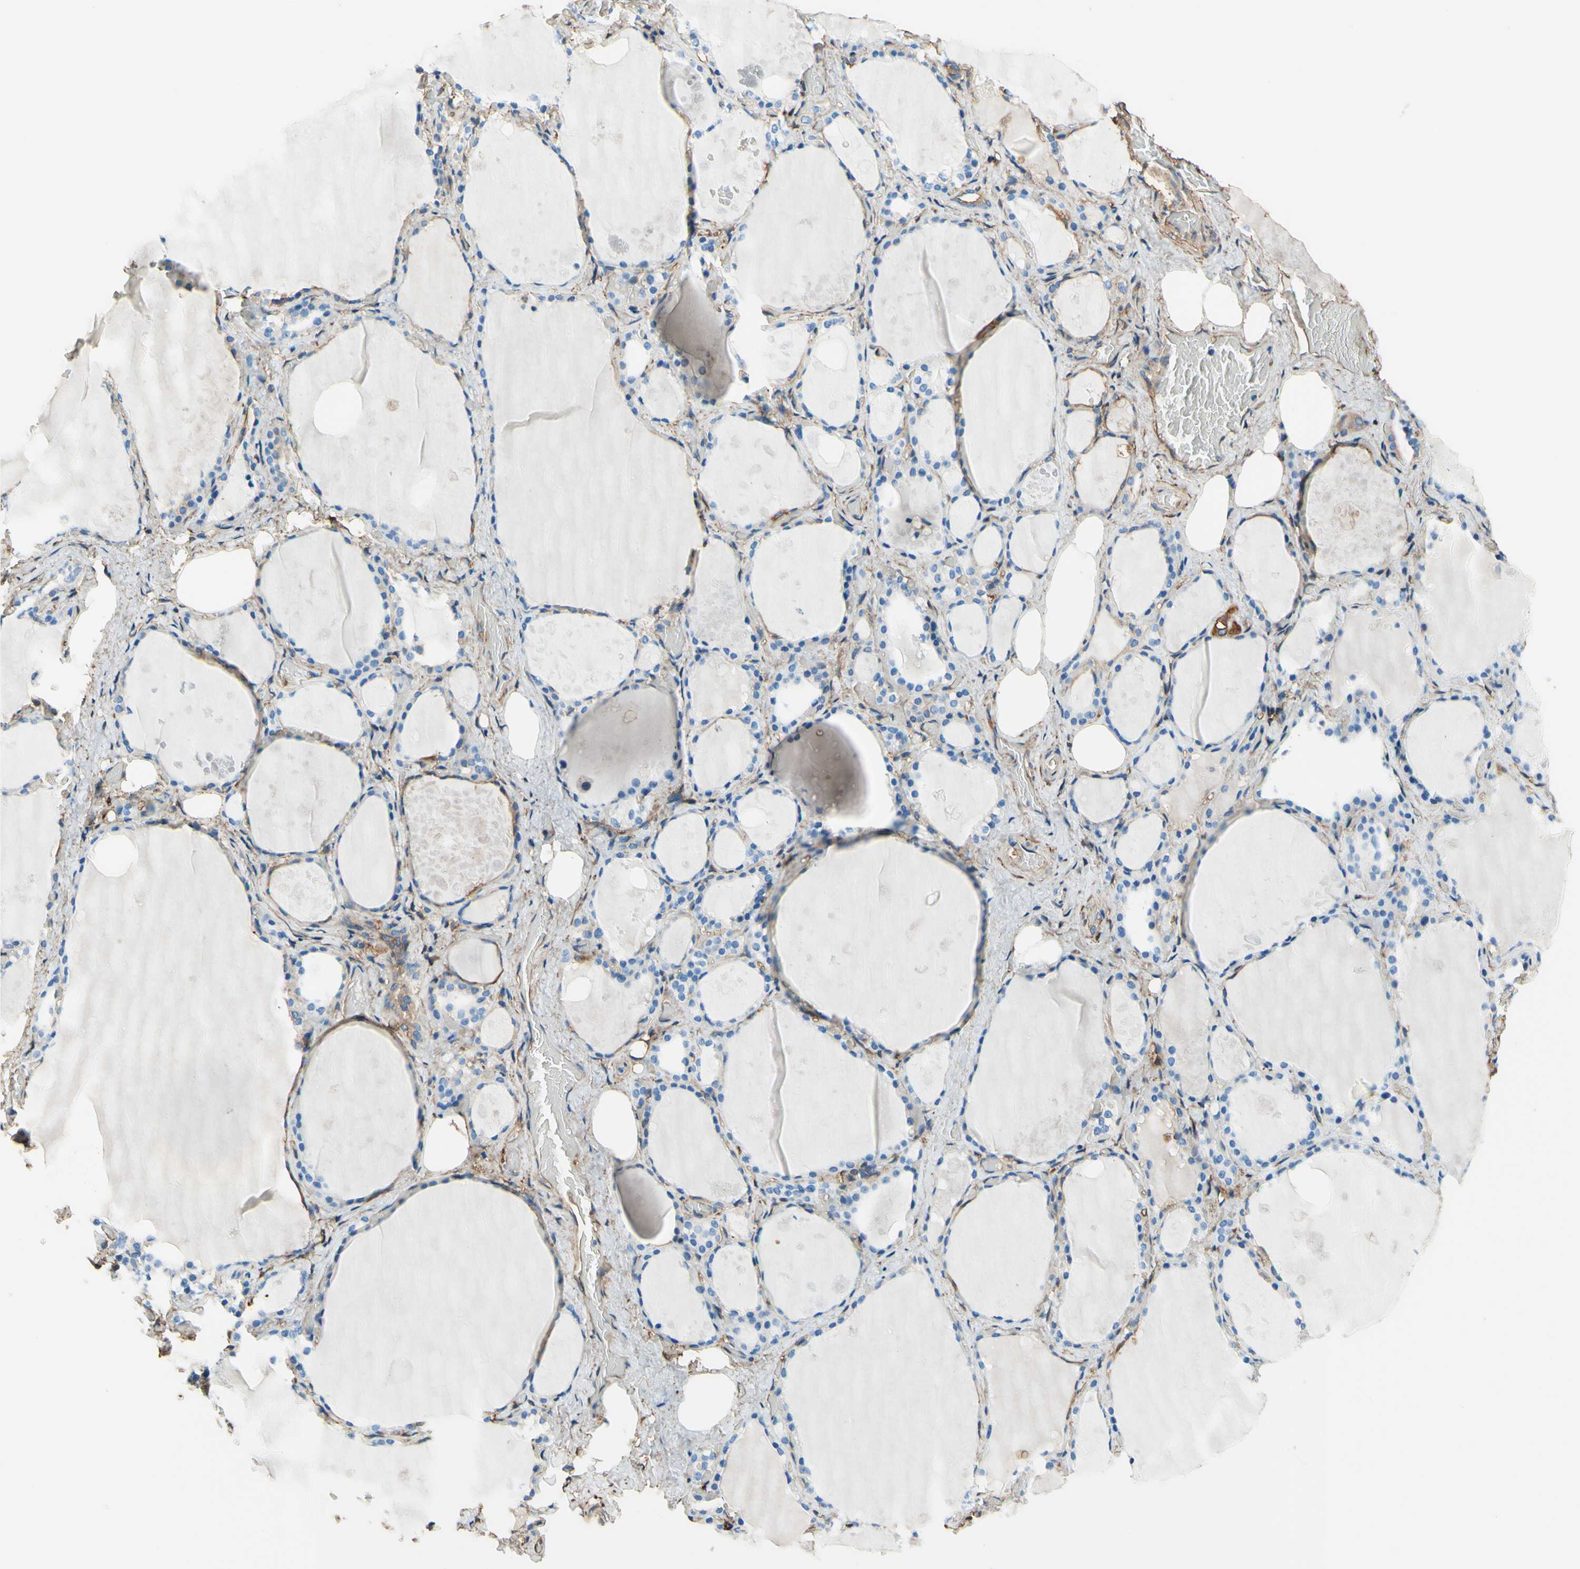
{"staining": {"intensity": "negative", "quantity": "none", "location": "none"}, "tissue": "thyroid gland", "cell_type": "Glandular cells", "image_type": "normal", "snomed": [{"axis": "morphology", "description": "Normal tissue, NOS"}, {"axis": "topography", "description": "Thyroid gland"}], "caption": "Immunohistochemistry (IHC) histopathology image of normal thyroid gland: human thyroid gland stained with DAB displays no significant protein positivity in glandular cells.", "gene": "DPYSL3", "patient": {"sex": "male", "age": 61}}